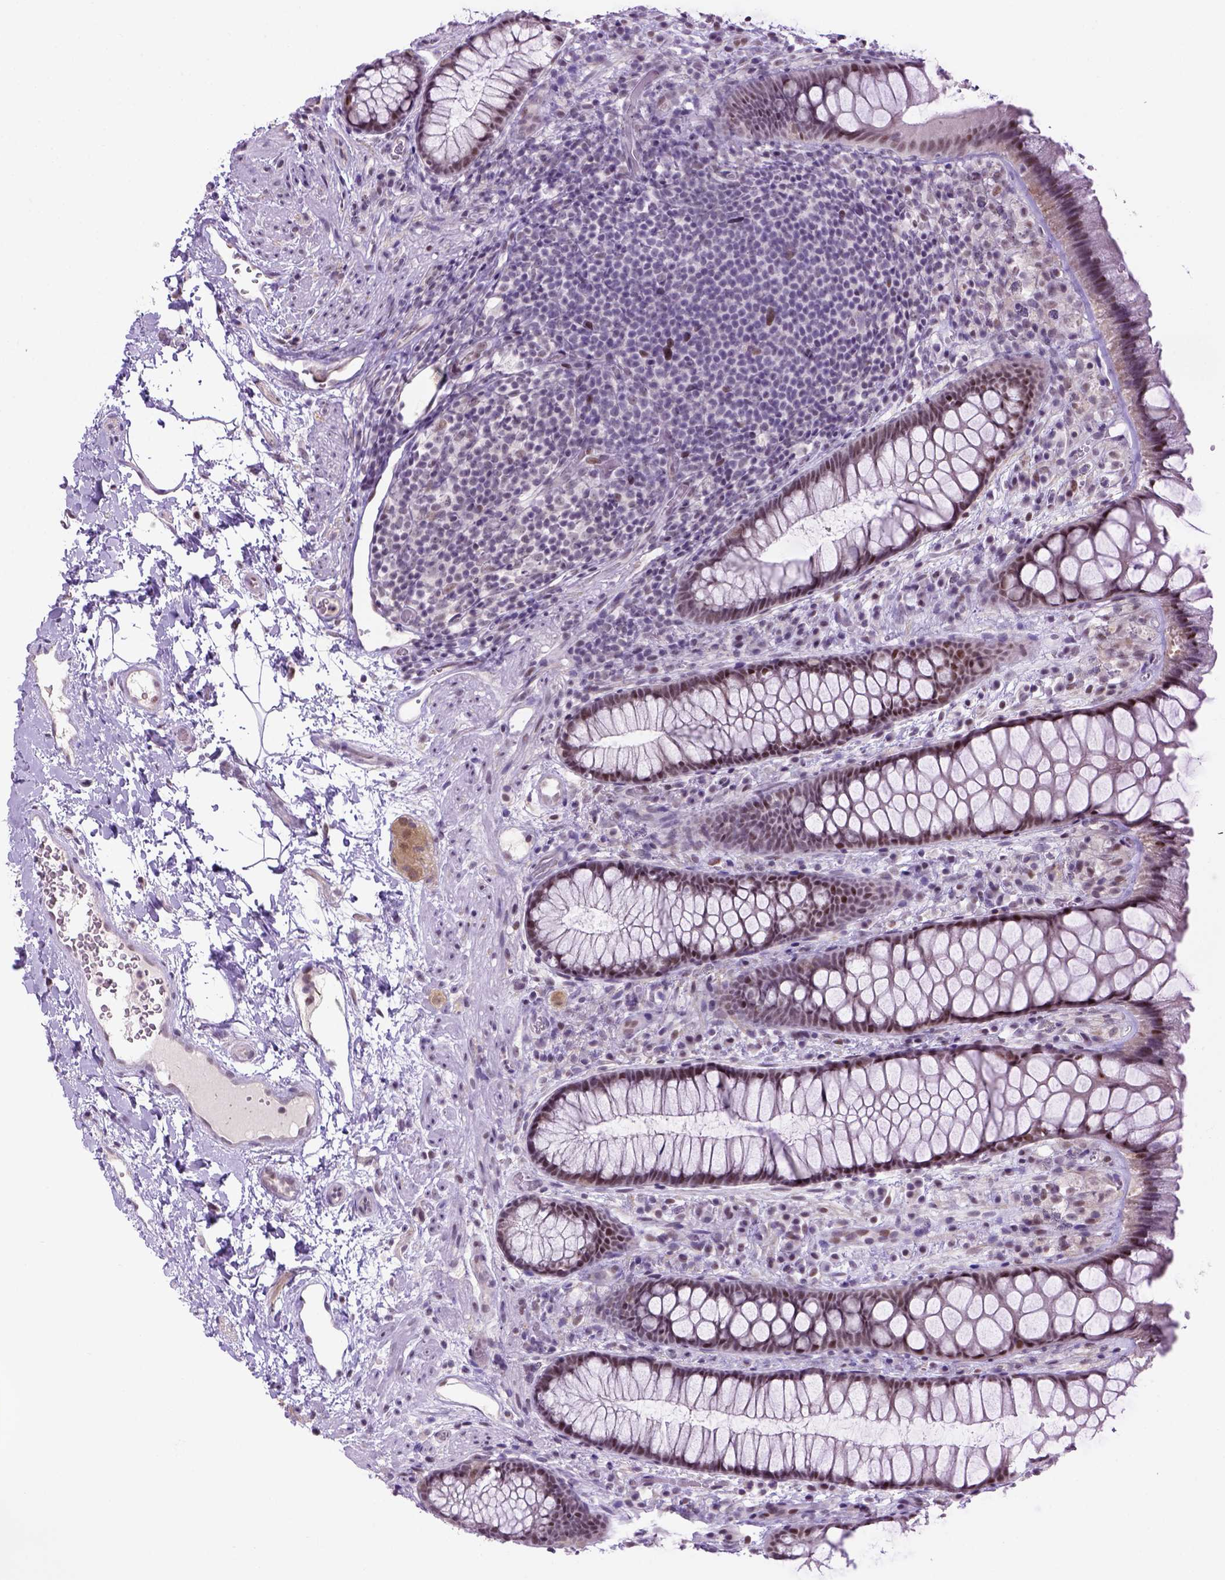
{"staining": {"intensity": "moderate", "quantity": "25%-75%", "location": "nuclear"}, "tissue": "rectum", "cell_type": "Glandular cells", "image_type": "normal", "snomed": [{"axis": "morphology", "description": "Normal tissue, NOS"}, {"axis": "topography", "description": "Rectum"}], "caption": "A micrograph of rectum stained for a protein shows moderate nuclear brown staining in glandular cells.", "gene": "TBPL1", "patient": {"sex": "female", "age": 62}}